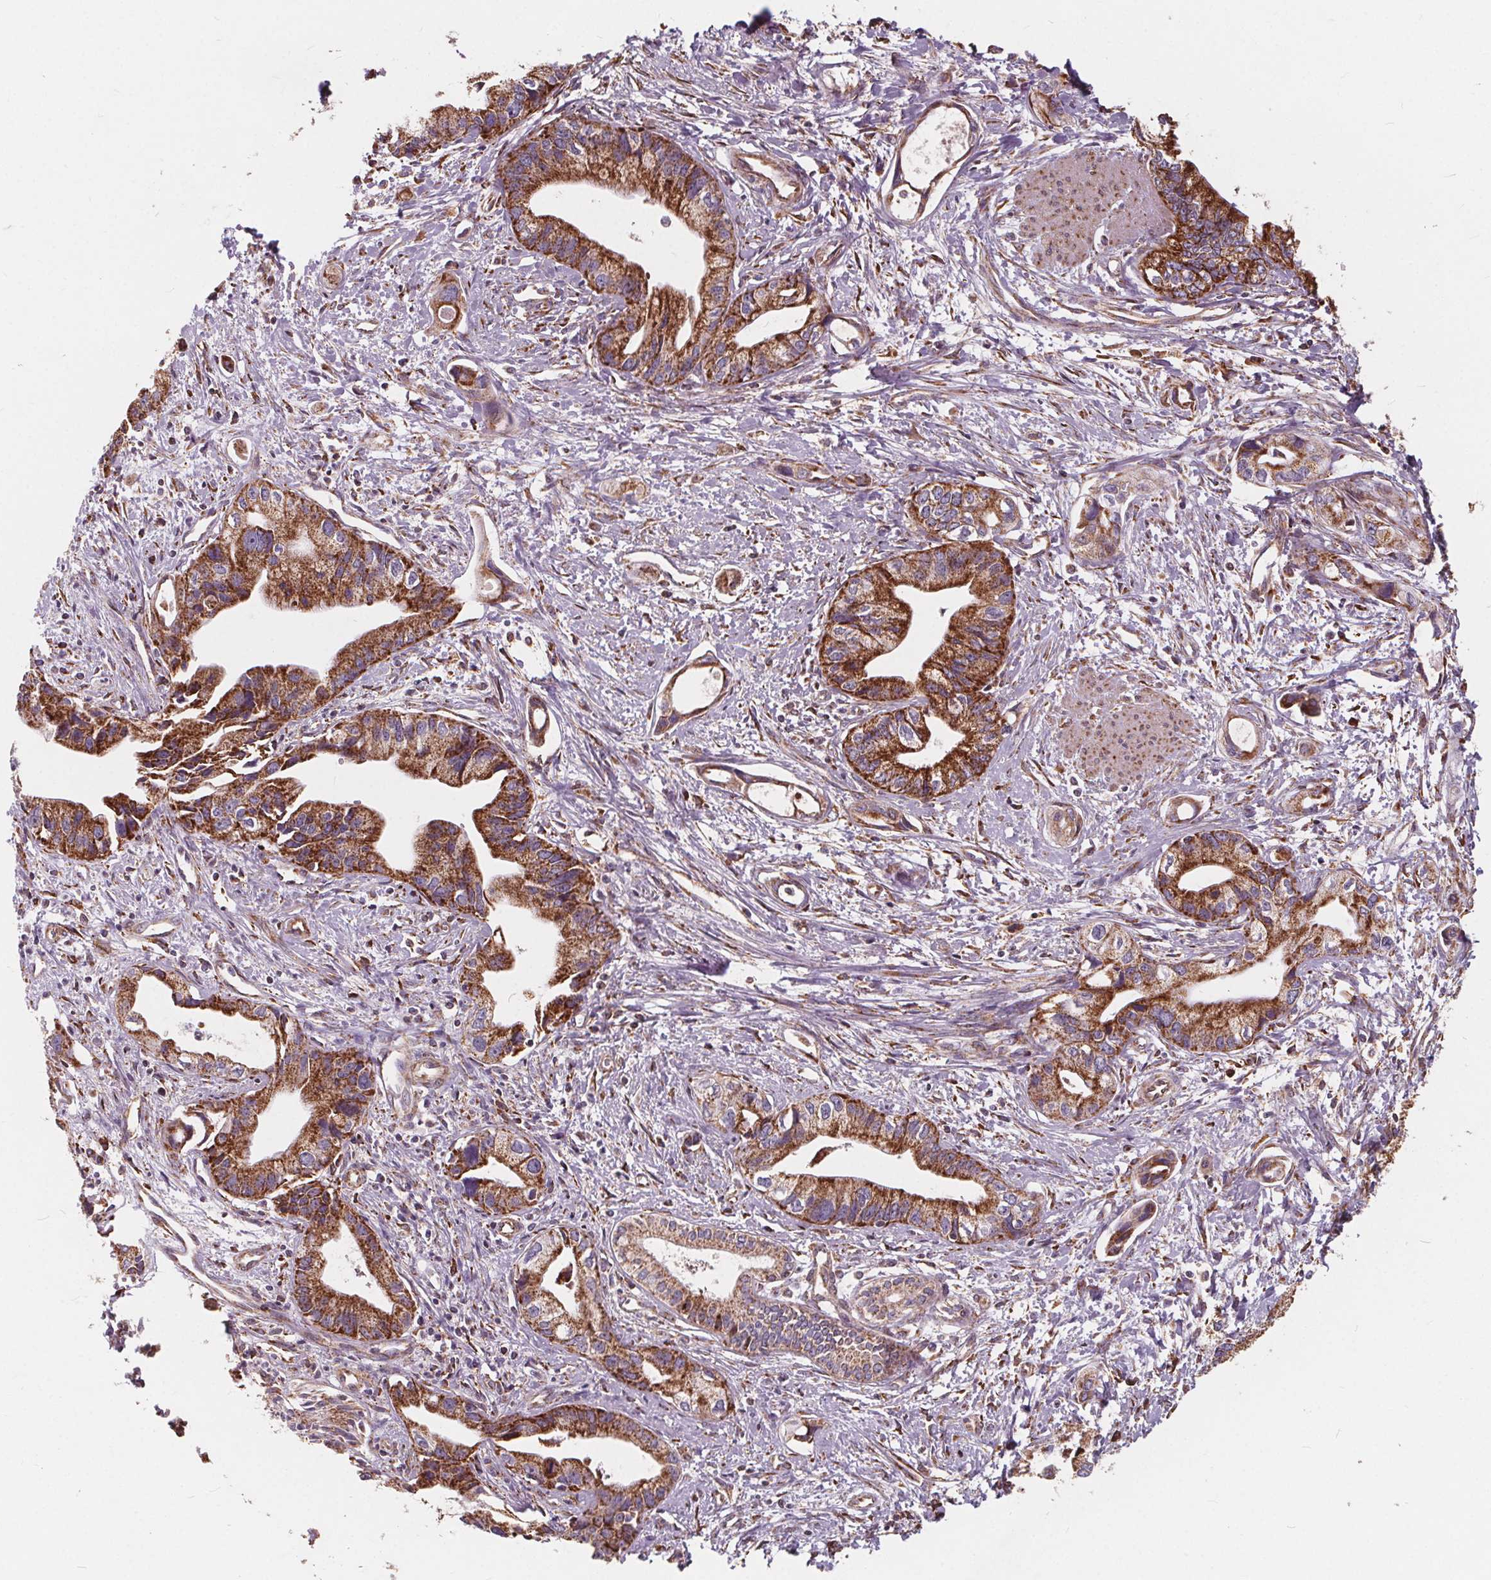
{"staining": {"intensity": "strong", "quantity": ">75%", "location": "cytoplasmic/membranous"}, "tissue": "pancreatic cancer", "cell_type": "Tumor cells", "image_type": "cancer", "snomed": [{"axis": "morphology", "description": "Adenocarcinoma, NOS"}, {"axis": "topography", "description": "Pancreas"}], "caption": "DAB (3,3'-diaminobenzidine) immunohistochemical staining of human adenocarcinoma (pancreatic) exhibits strong cytoplasmic/membranous protein positivity in approximately >75% of tumor cells.", "gene": "PLSCR3", "patient": {"sex": "female", "age": 61}}